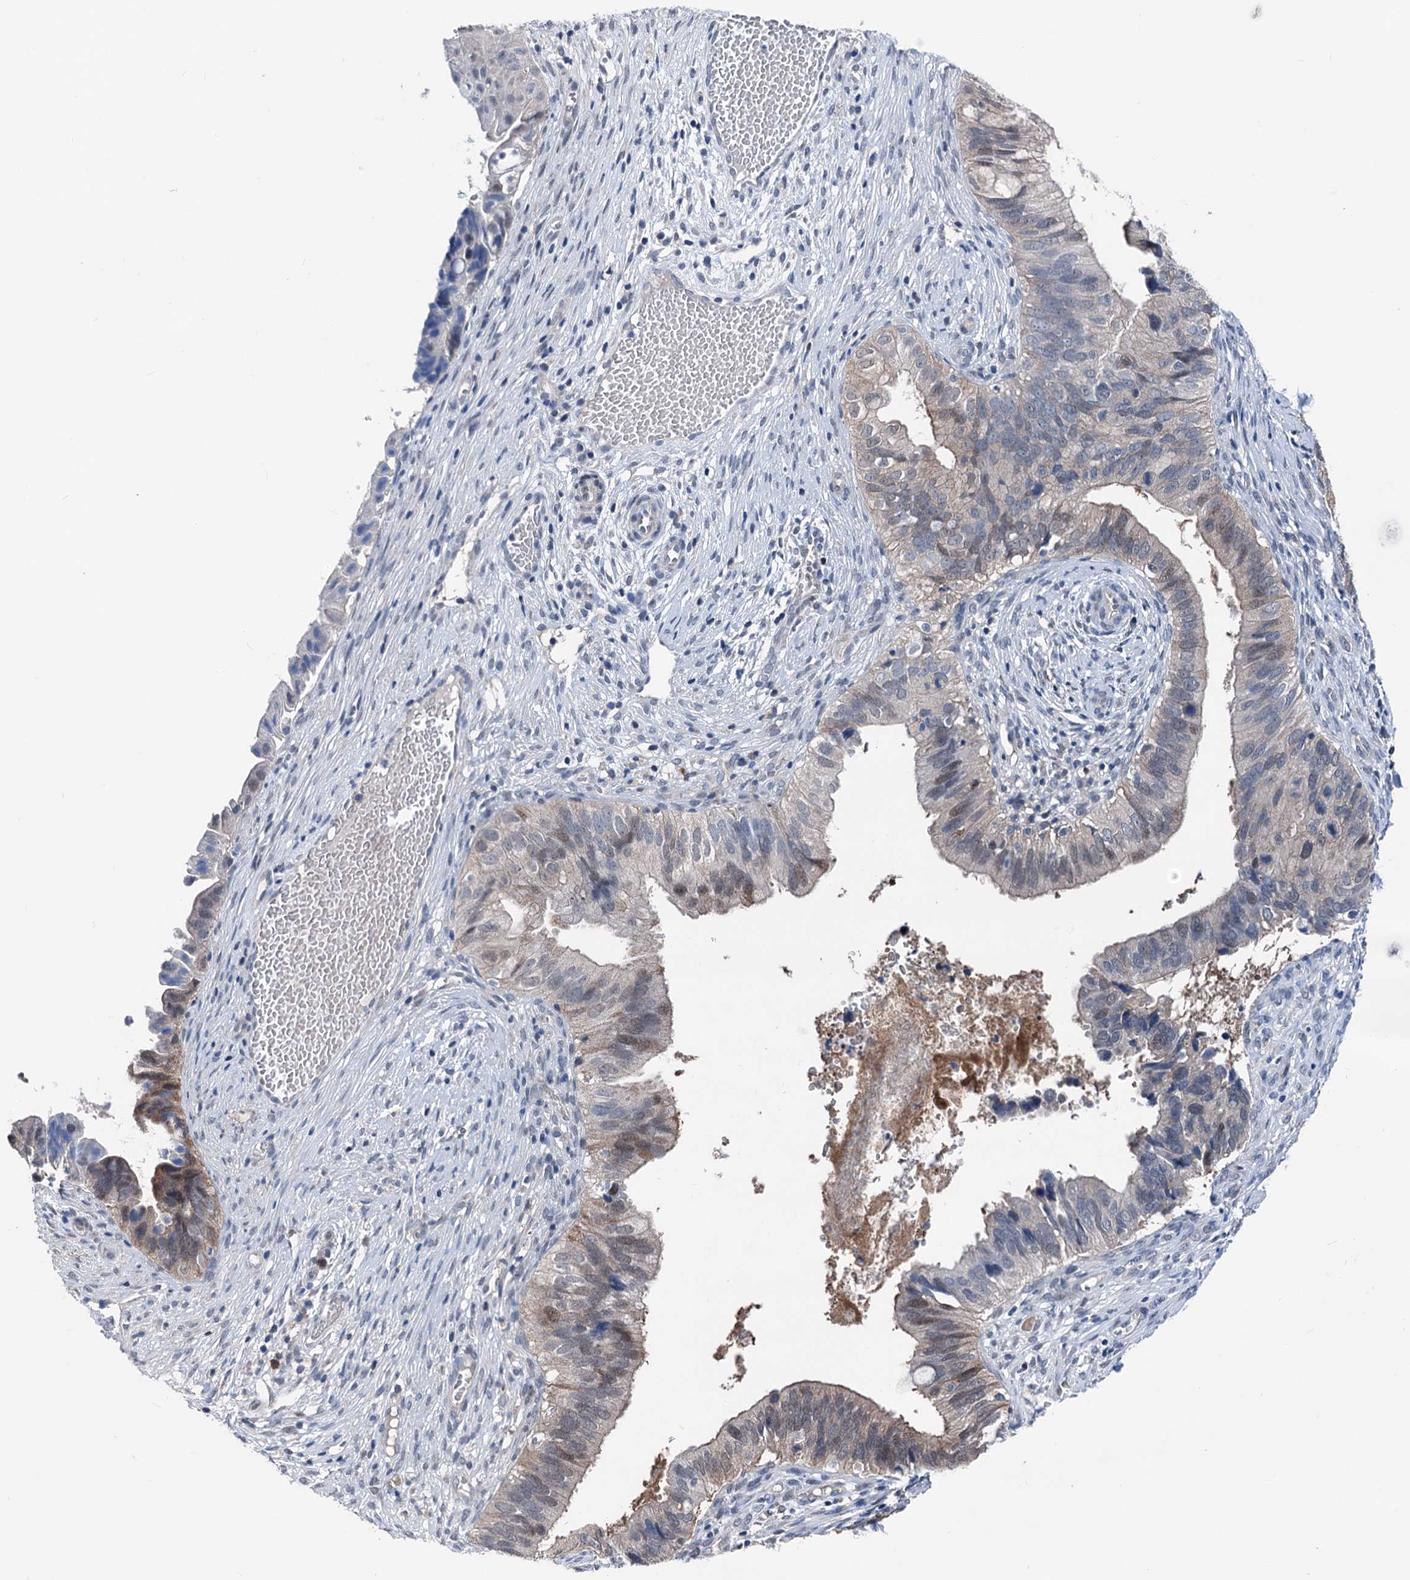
{"staining": {"intensity": "moderate", "quantity": "25%-75%", "location": "cytoplasmic/membranous,nuclear"}, "tissue": "cervical cancer", "cell_type": "Tumor cells", "image_type": "cancer", "snomed": [{"axis": "morphology", "description": "Adenocarcinoma, NOS"}, {"axis": "topography", "description": "Cervix"}], "caption": "Tumor cells reveal moderate cytoplasmic/membranous and nuclear positivity in about 25%-75% of cells in cervical cancer.", "gene": "GLO1", "patient": {"sex": "female", "age": 42}}